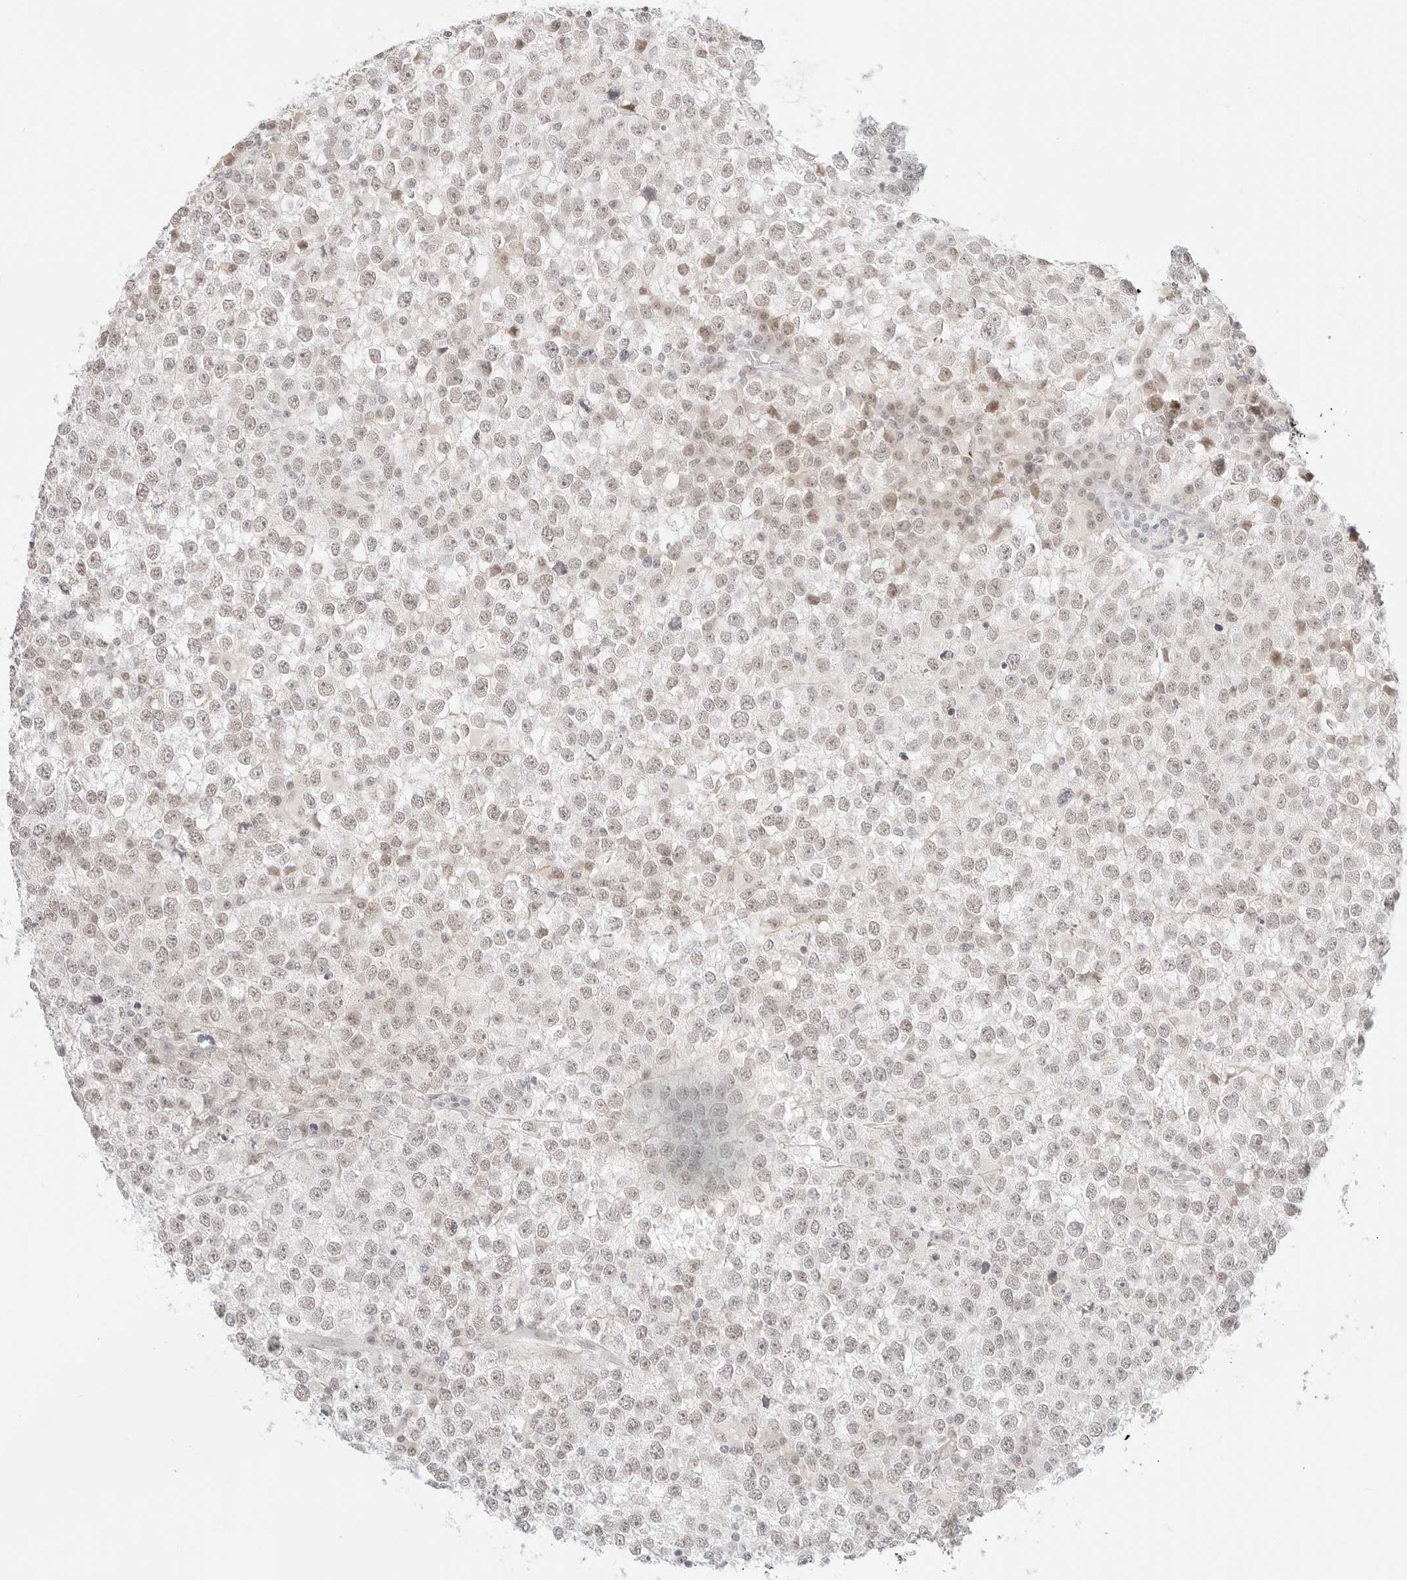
{"staining": {"intensity": "weak", "quantity": "25%-75%", "location": "nuclear"}, "tissue": "testis cancer", "cell_type": "Tumor cells", "image_type": "cancer", "snomed": [{"axis": "morphology", "description": "Seminoma, NOS"}, {"axis": "topography", "description": "Testis"}], "caption": "An immunohistochemistry (IHC) micrograph of neoplastic tissue is shown. Protein staining in brown labels weak nuclear positivity in seminoma (testis) within tumor cells.", "gene": "ITGA6", "patient": {"sex": "male", "age": 65}}